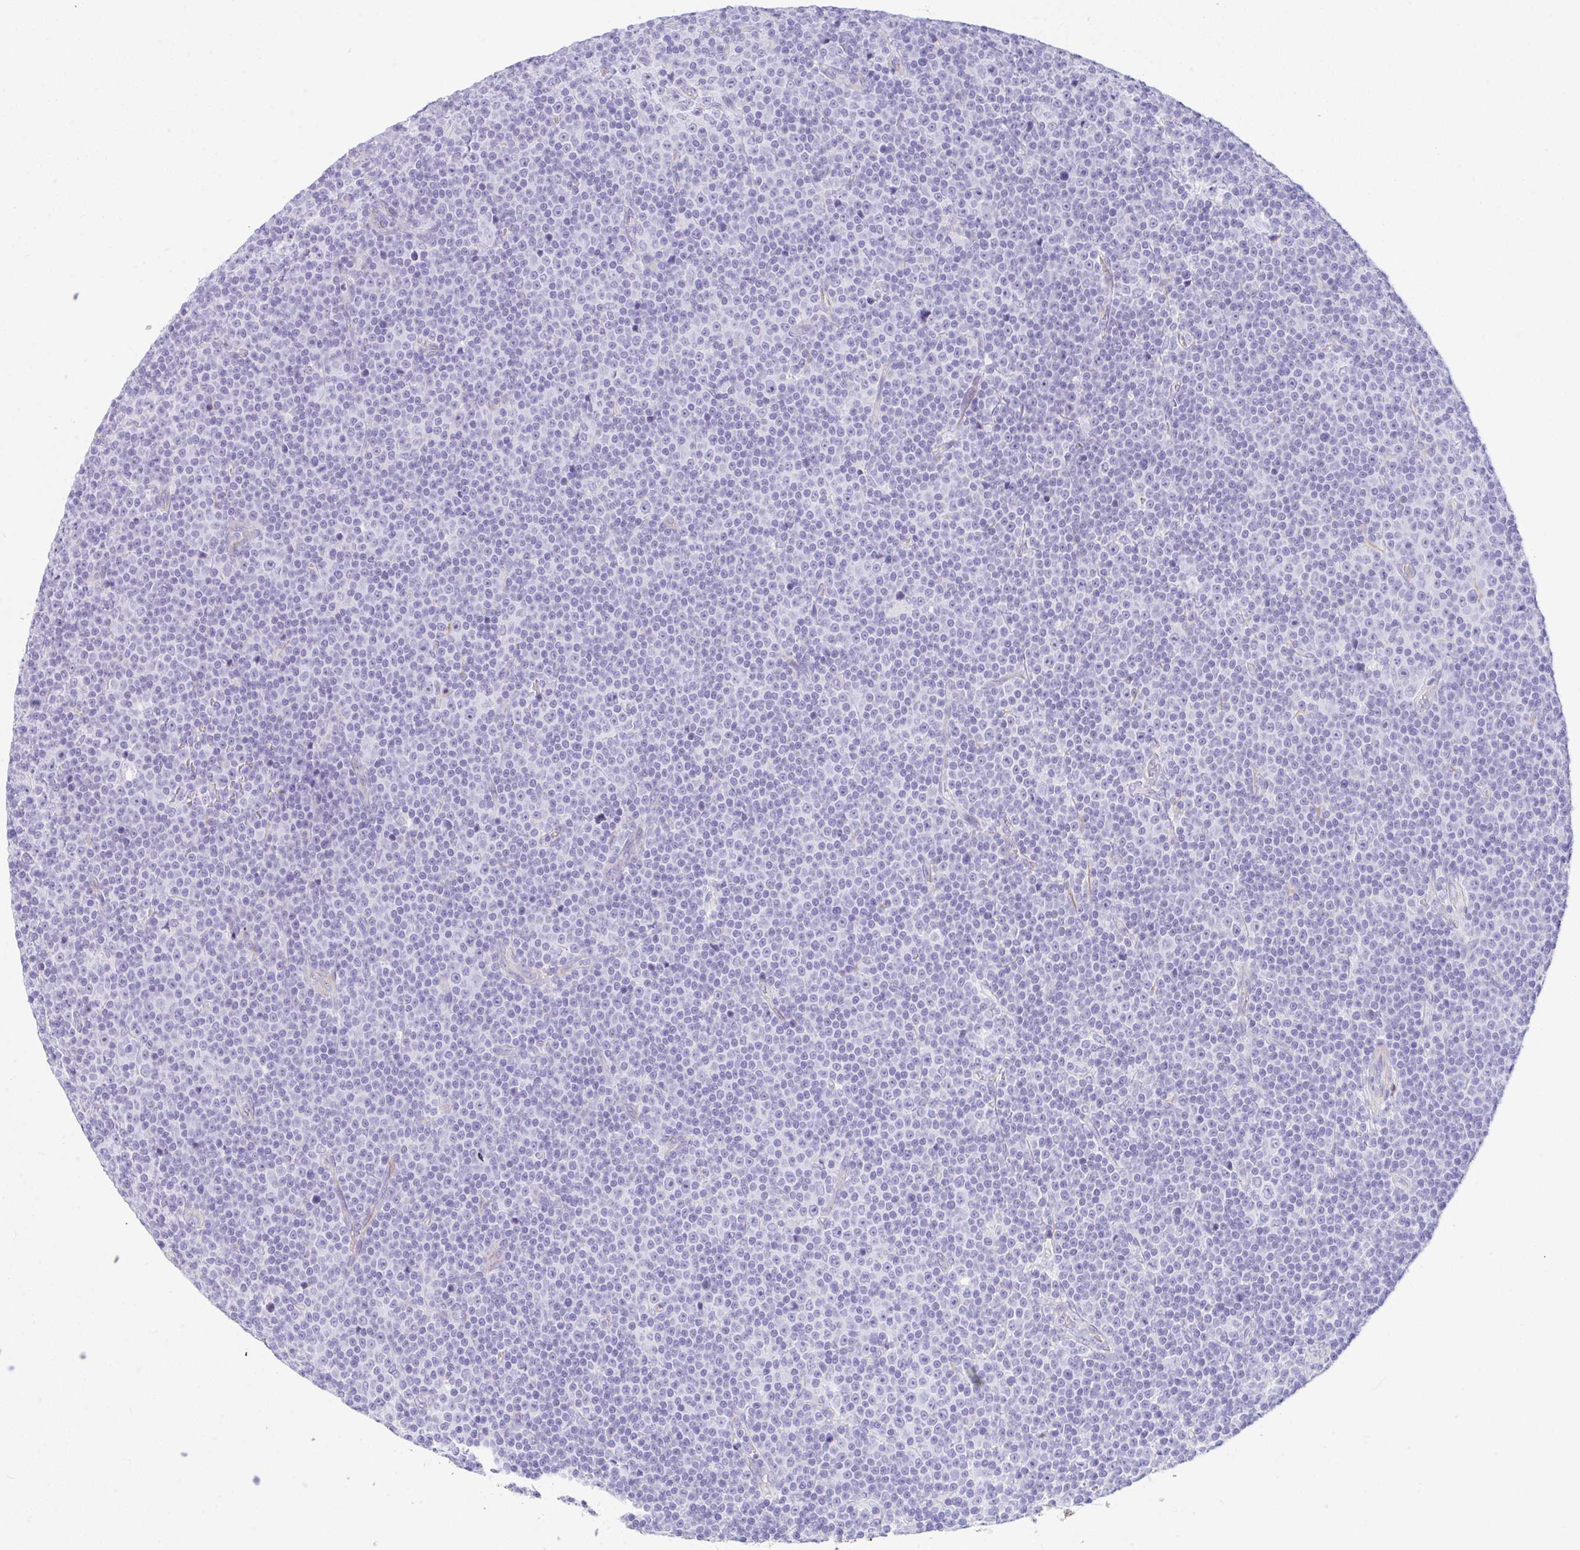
{"staining": {"intensity": "negative", "quantity": "none", "location": "none"}, "tissue": "lymphoma", "cell_type": "Tumor cells", "image_type": "cancer", "snomed": [{"axis": "morphology", "description": "Malignant lymphoma, non-Hodgkin's type, Low grade"}, {"axis": "topography", "description": "Lymph node"}], "caption": "Low-grade malignant lymphoma, non-Hodgkin's type stained for a protein using IHC exhibits no staining tumor cells.", "gene": "NDUFAF8", "patient": {"sex": "female", "age": 67}}